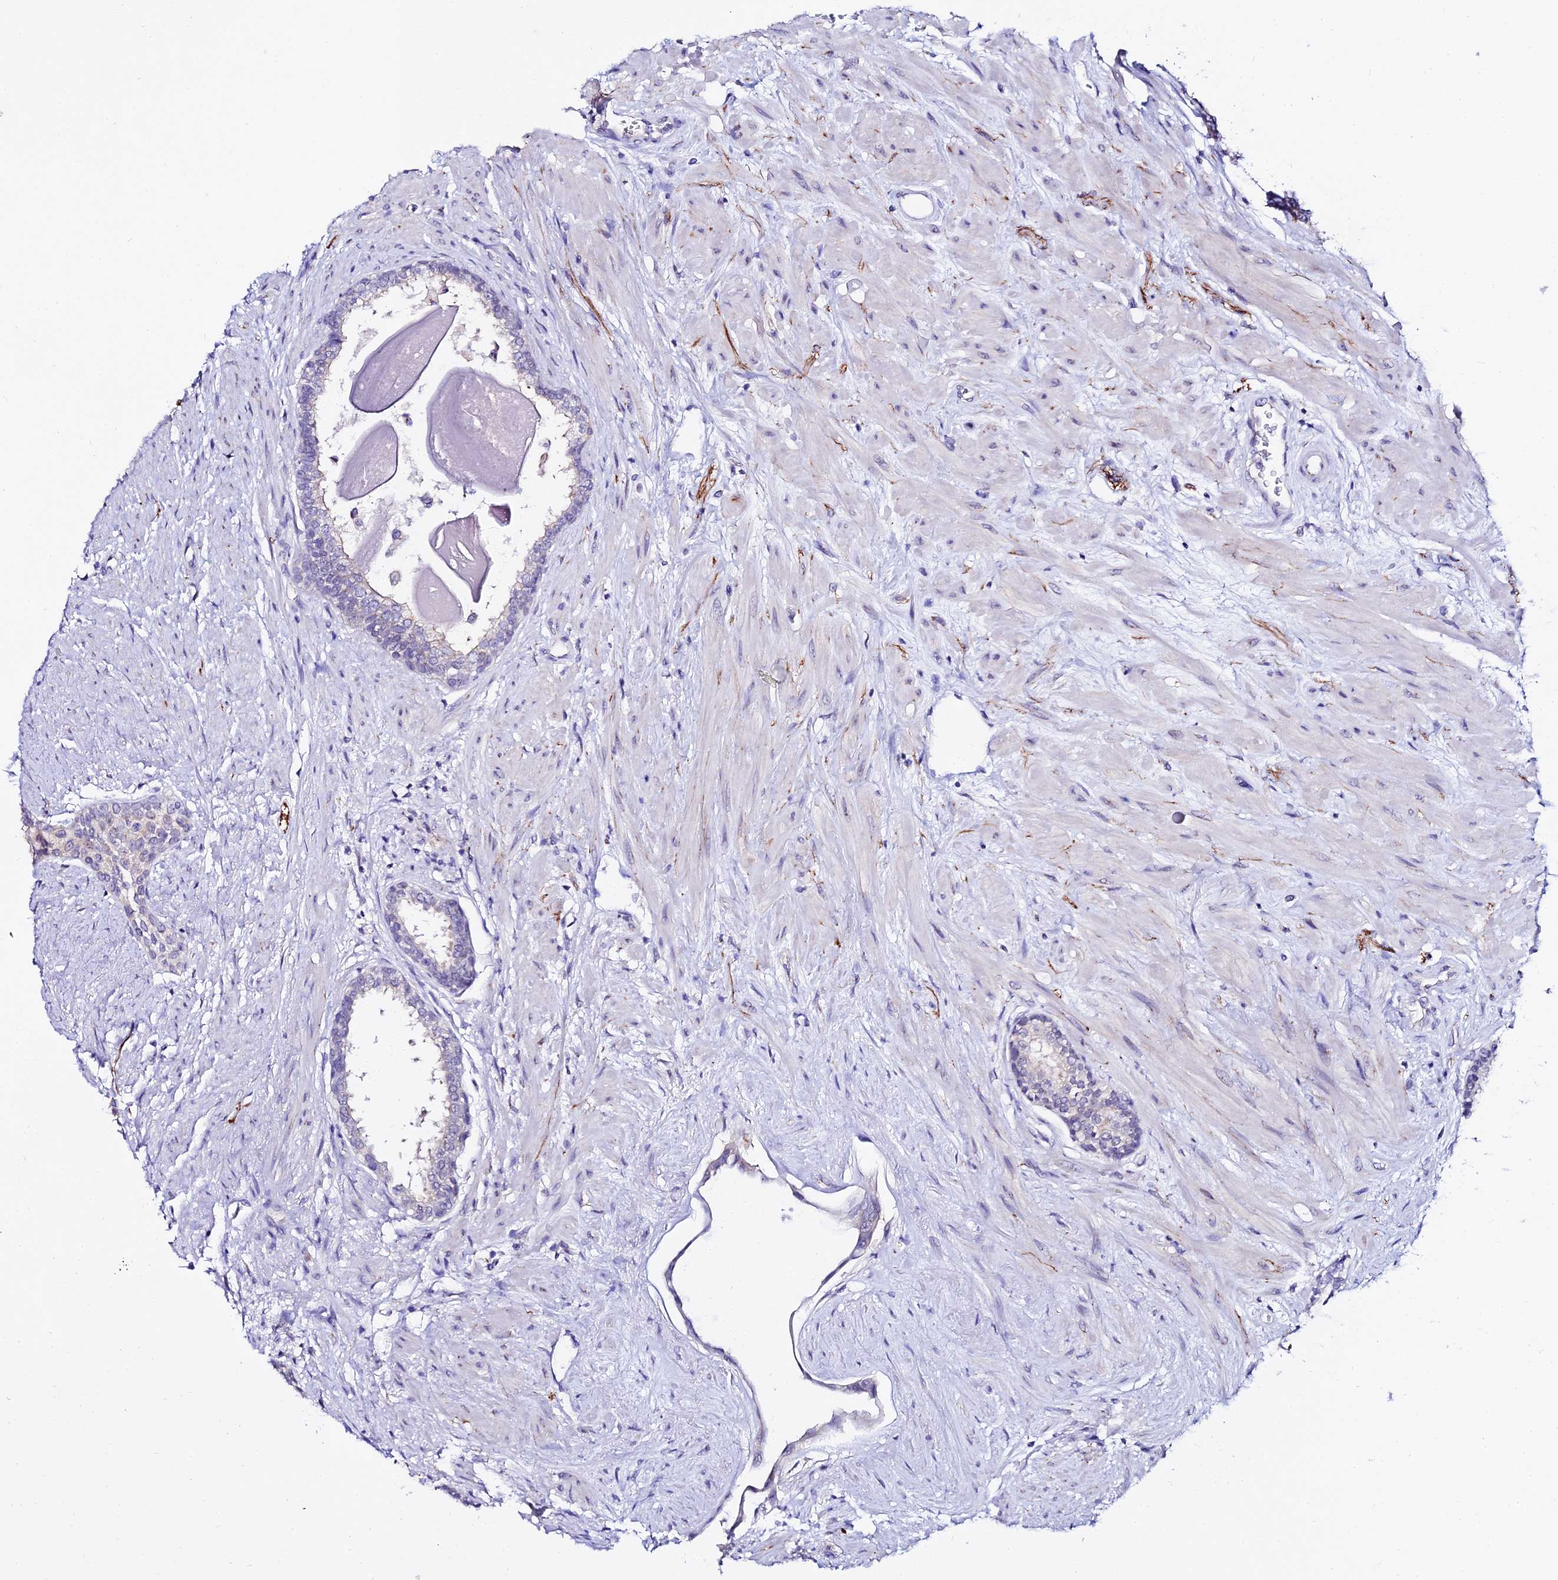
{"staining": {"intensity": "negative", "quantity": "none", "location": "none"}, "tissue": "prostate", "cell_type": "Glandular cells", "image_type": "normal", "snomed": [{"axis": "morphology", "description": "Normal tissue, NOS"}, {"axis": "topography", "description": "Prostate"}], "caption": "Immunohistochemical staining of normal prostate displays no significant positivity in glandular cells.", "gene": "ATG16L2", "patient": {"sex": "male", "age": 57}}